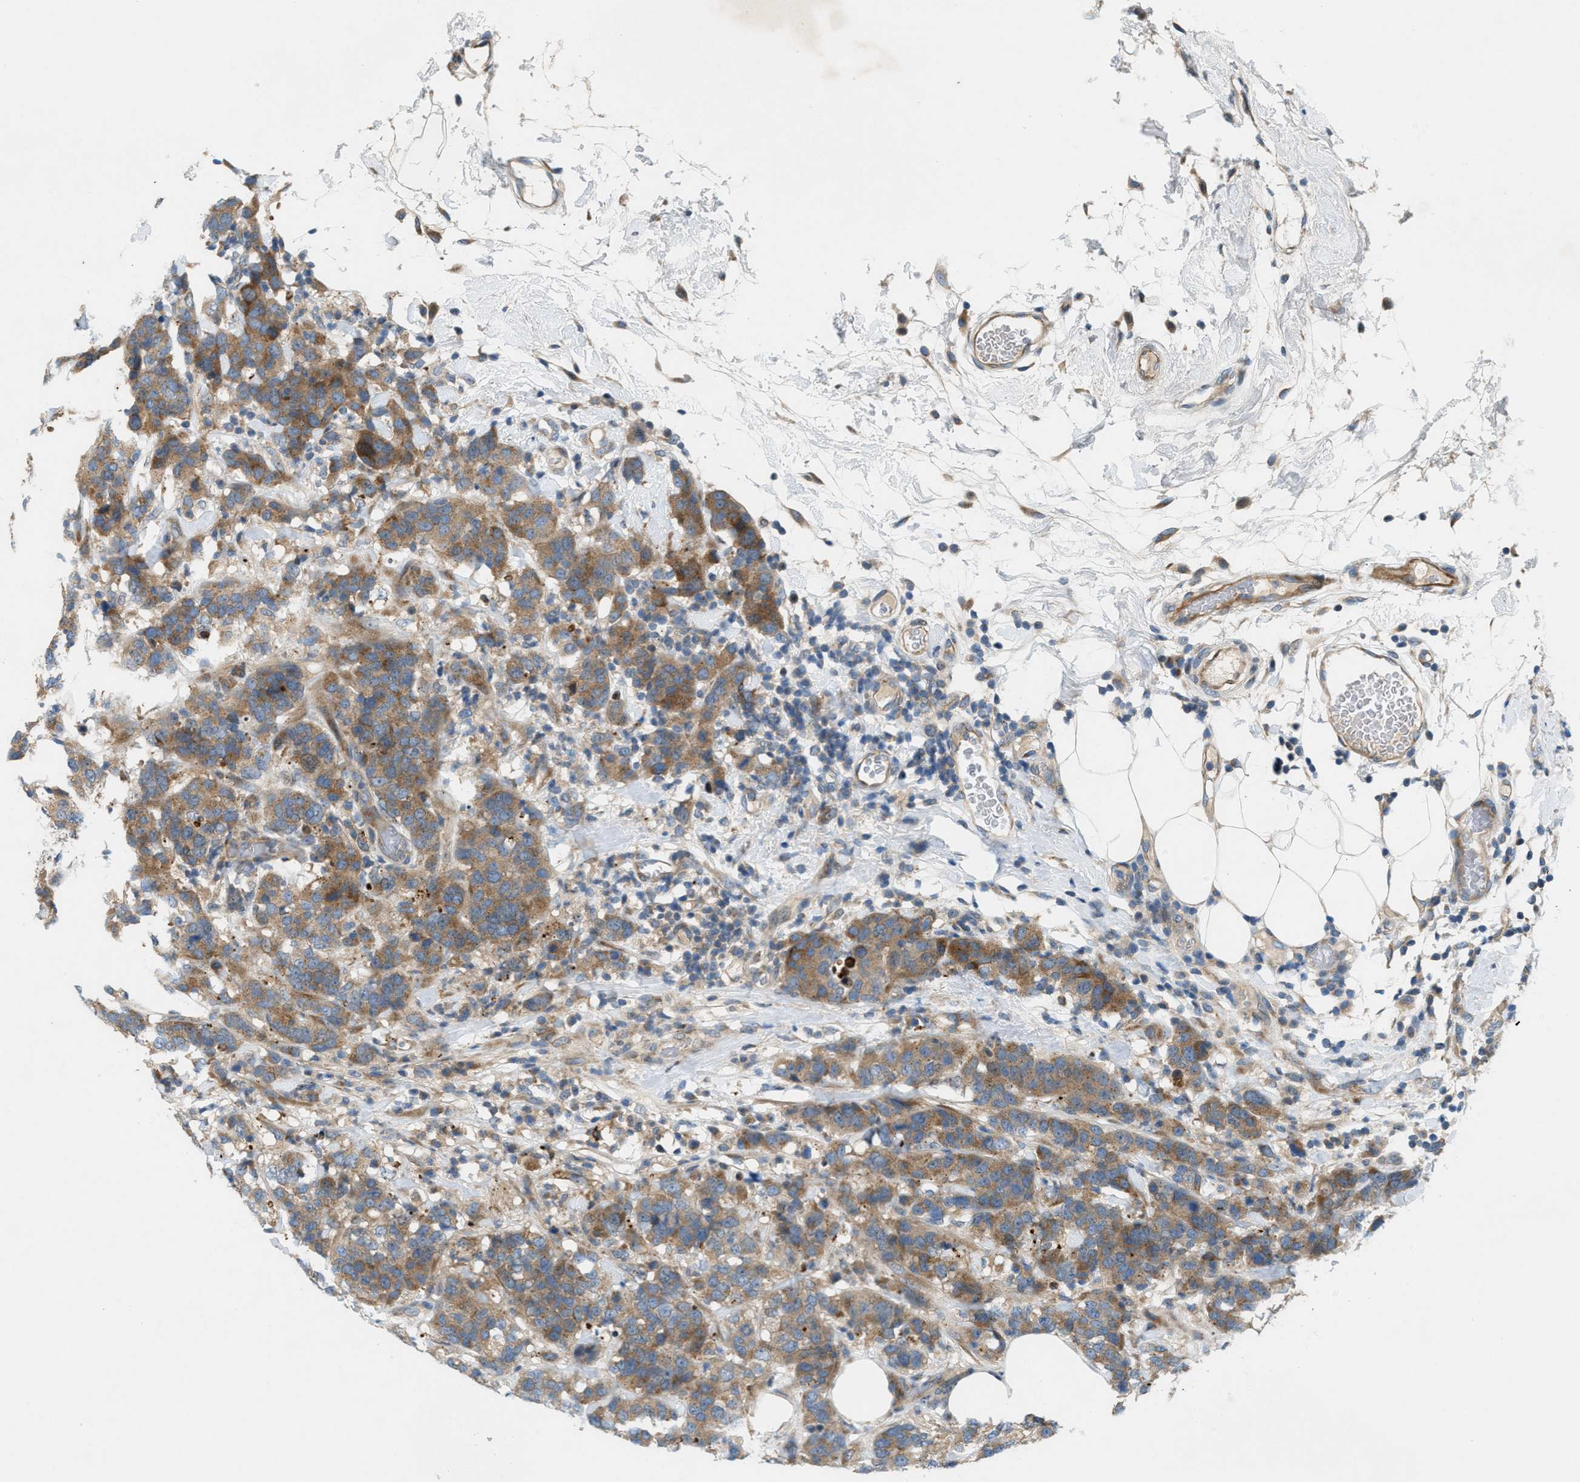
{"staining": {"intensity": "moderate", "quantity": ">75%", "location": "cytoplasmic/membranous"}, "tissue": "breast cancer", "cell_type": "Tumor cells", "image_type": "cancer", "snomed": [{"axis": "morphology", "description": "Lobular carcinoma"}, {"axis": "topography", "description": "Breast"}], "caption": "This image demonstrates immunohistochemistry staining of breast cancer (lobular carcinoma), with medium moderate cytoplasmic/membranous expression in approximately >75% of tumor cells.", "gene": "CYB5D1", "patient": {"sex": "female", "age": 59}}